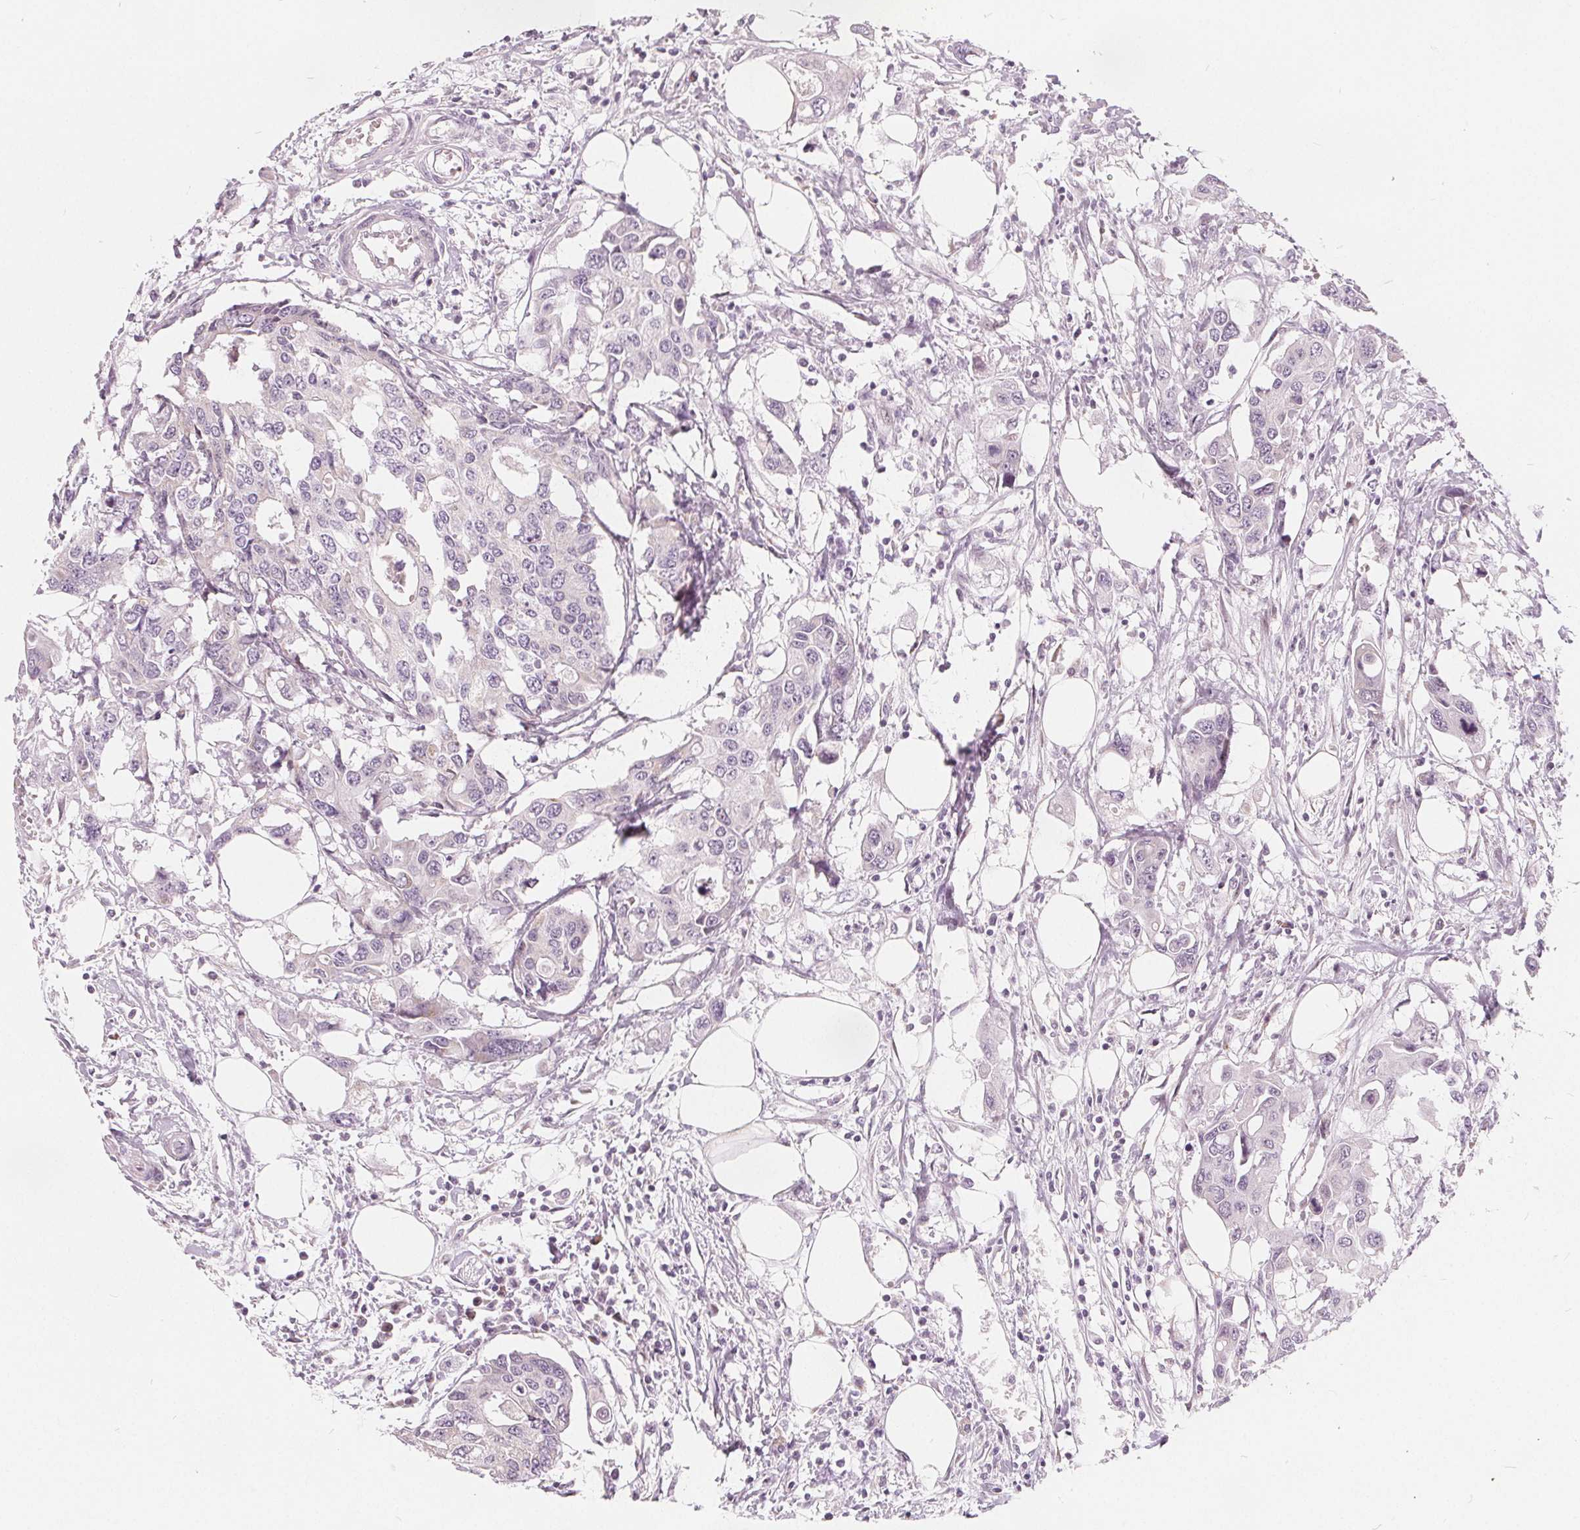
{"staining": {"intensity": "weak", "quantity": "<25%", "location": "cytoplasmic/membranous"}, "tissue": "colorectal cancer", "cell_type": "Tumor cells", "image_type": "cancer", "snomed": [{"axis": "morphology", "description": "Adenocarcinoma, NOS"}, {"axis": "topography", "description": "Colon"}], "caption": "A high-resolution histopathology image shows immunohistochemistry (IHC) staining of colorectal adenocarcinoma, which shows no significant expression in tumor cells.", "gene": "NUP210L", "patient": {"sex": "male", "age": 77}}